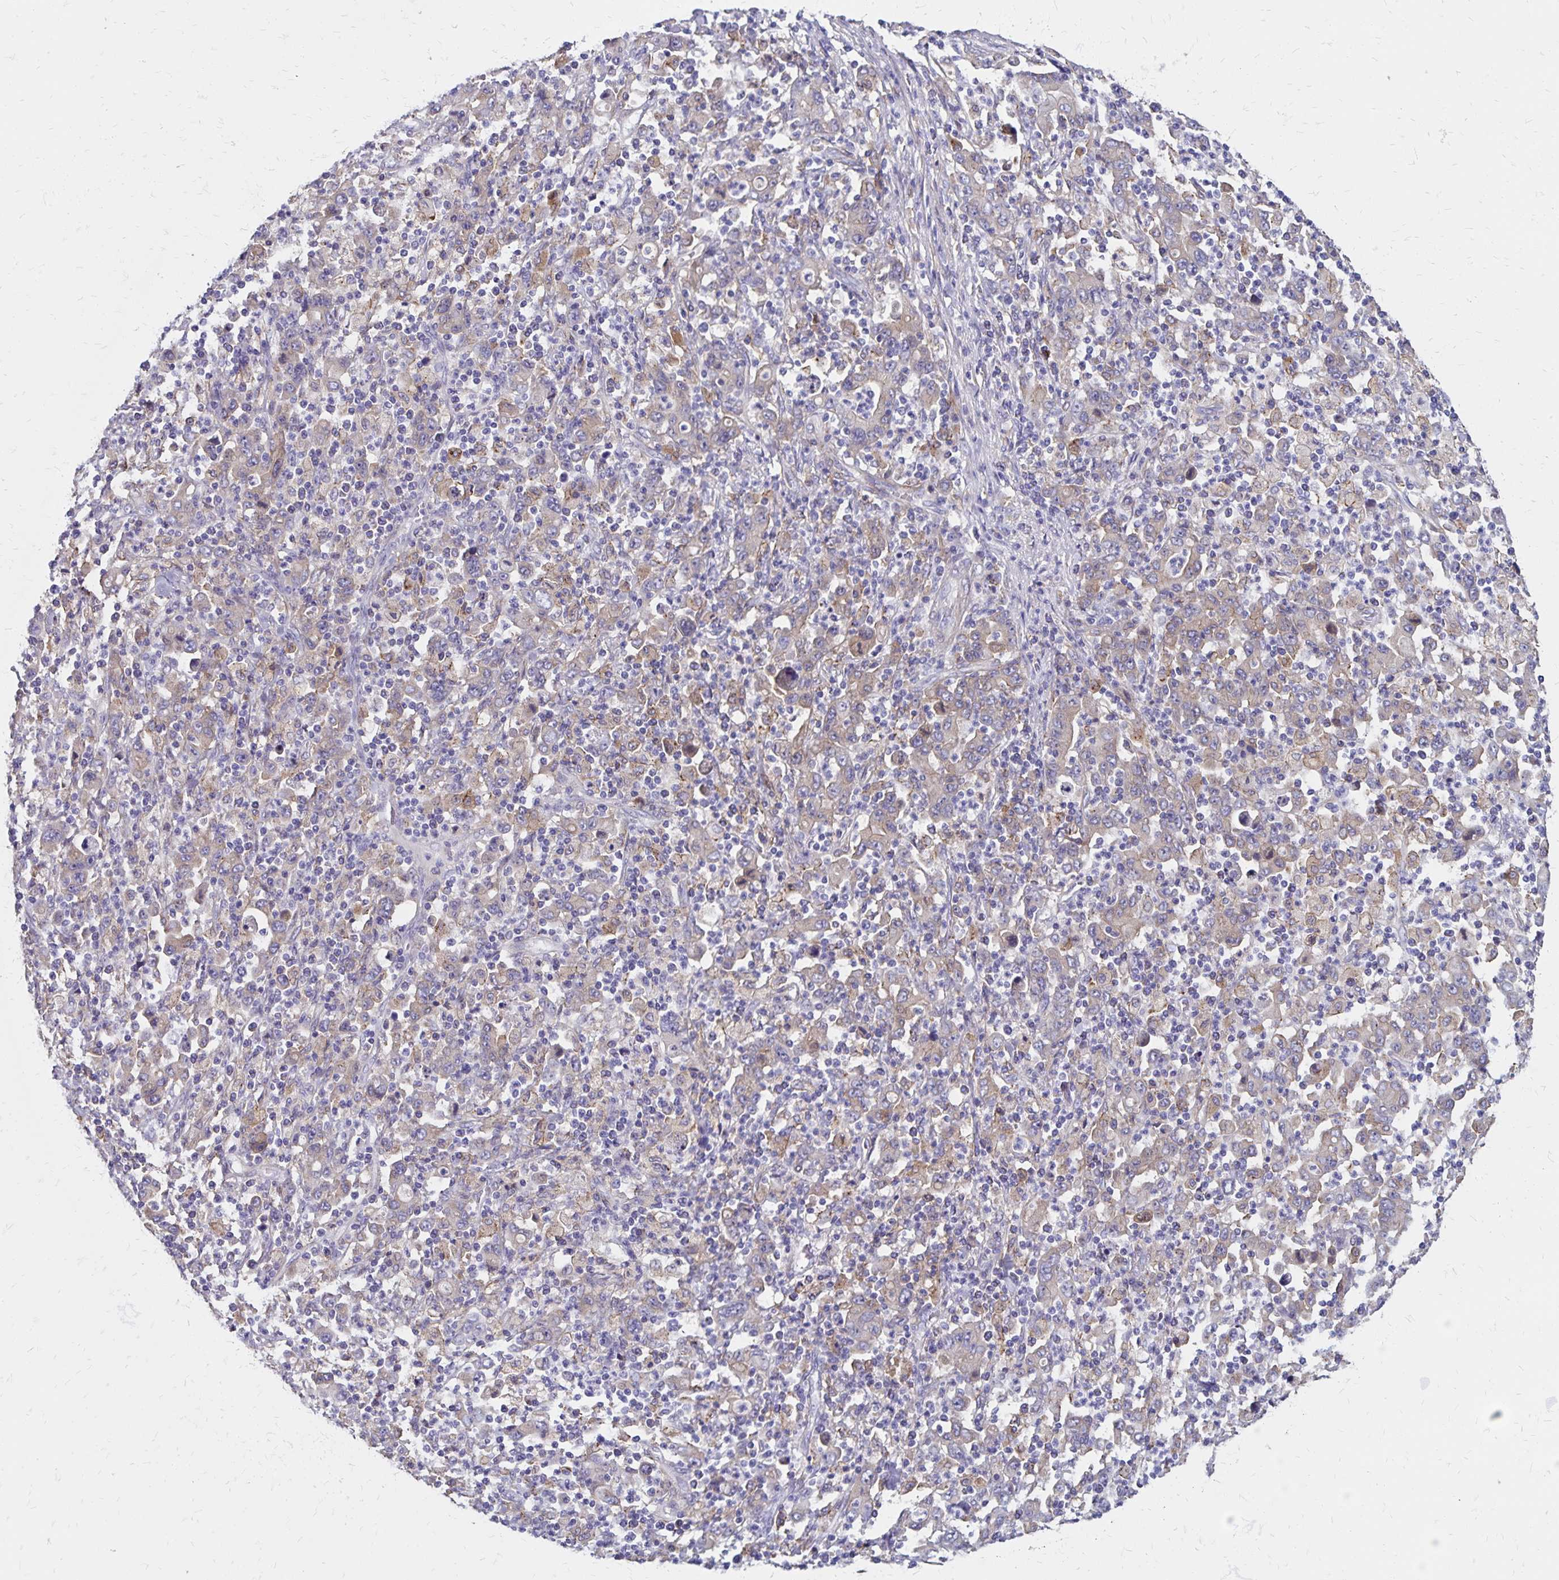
{"staining": {"intensity": "moderate", "quantity": "25%-75%", "location": "cytoplasmic/membranous"}, "tissue": "stomach cancer", "cell_type": "Tumor cells", "image_type": "cancer", "snomed": [{"axis": "morphology", "description": "Adenocarcinoma, NOS"}, {"axis": "topography", "description": "Stomach, upper"}], "caption": "A micrograph showing moderate cytoplasmic/membranous positivity in approximately 25%-75% of tumor cells in stomach adenocarcinoma, as visualized by brown immunohistochemical staining.", "gene": "TNS3", "patient": {"sex": "male", "age": 69}}